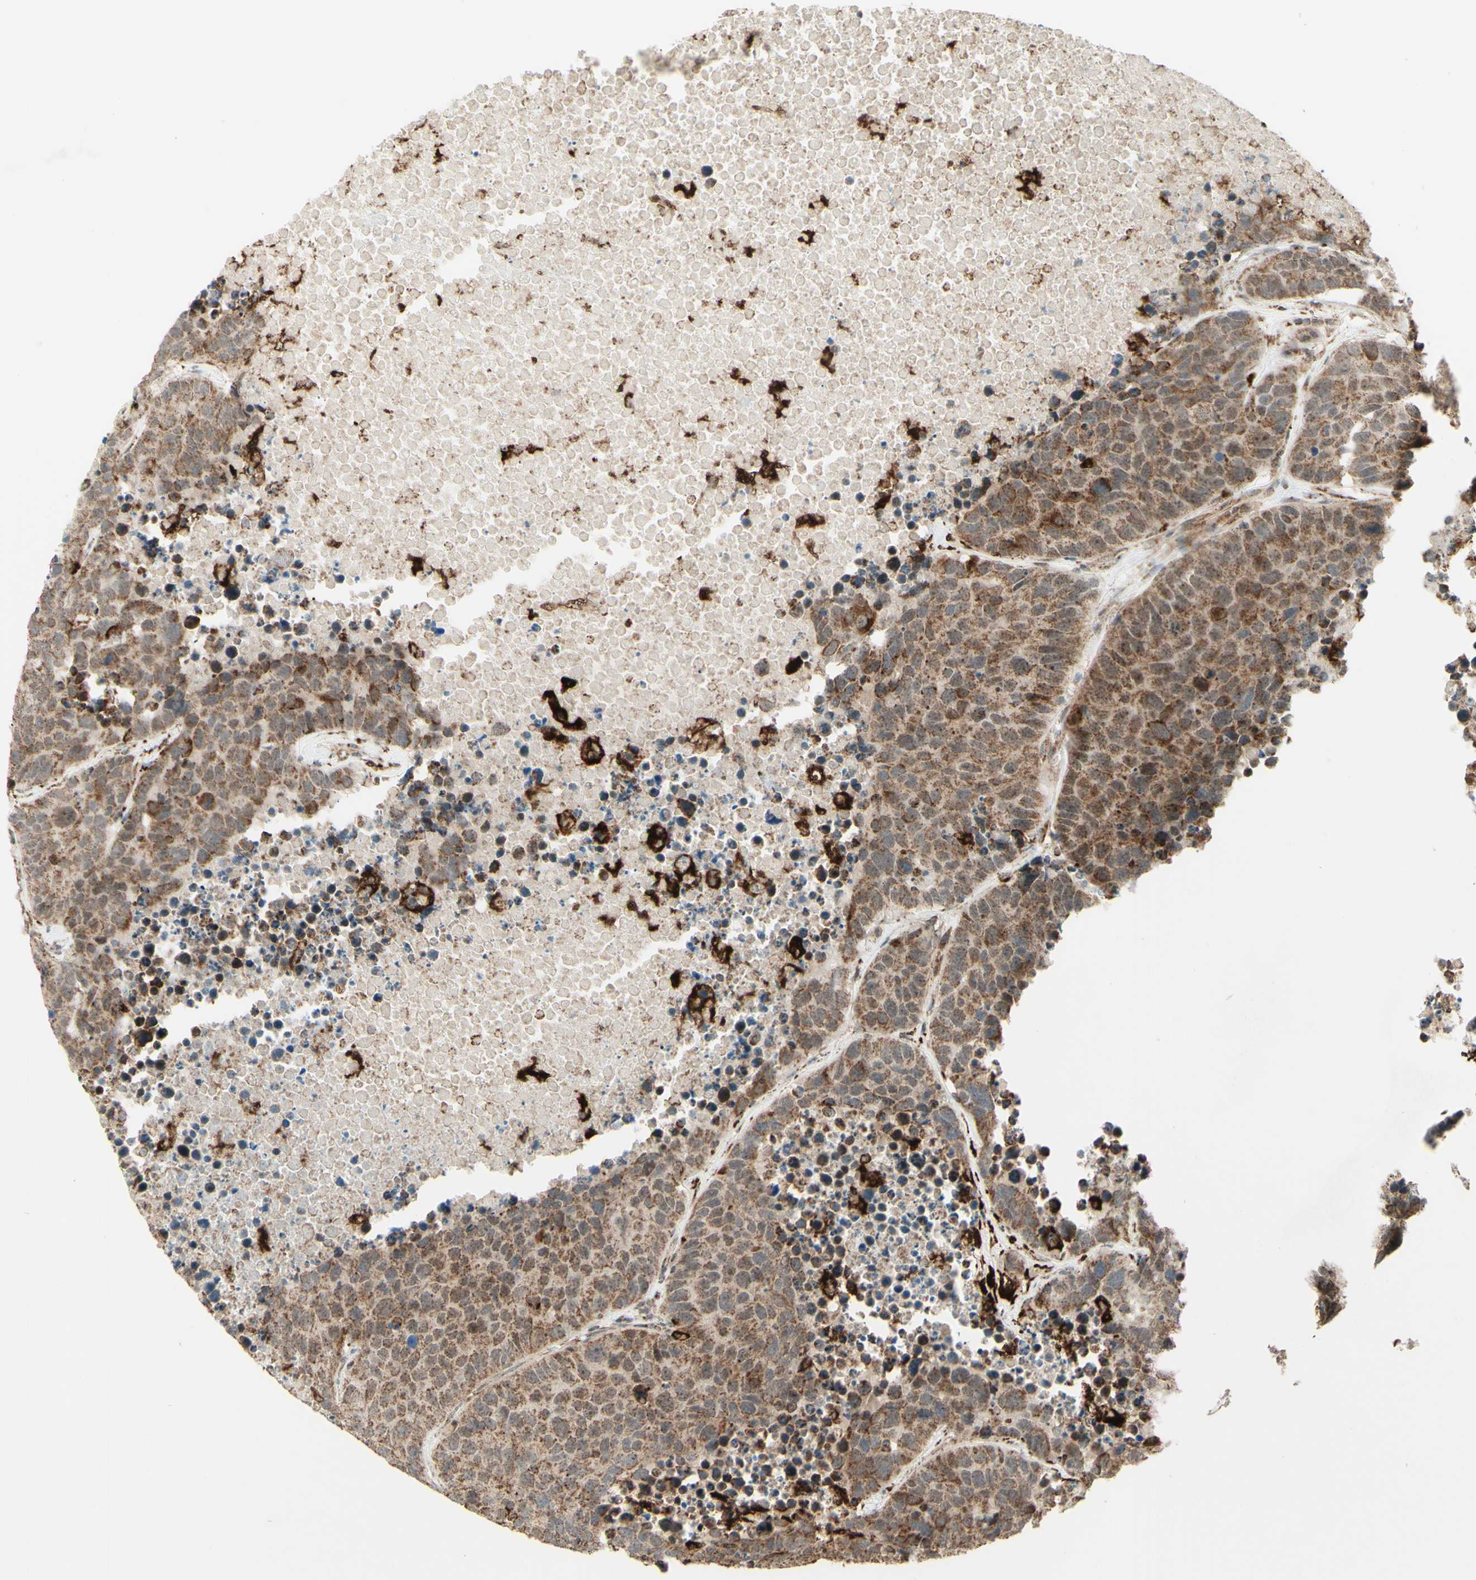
{"staining": {"intensity": "moderate", "quantity": ">75%", "location": "cytoplasmic/membranous"}, "tissue": "carcinoid", "cell_type": "Tumor cells", "image_type": "cancer", "snomed": [{"axis": "morphology", "description": "Carcinoid, malignant, NOS"}, {"axis": "topography", "description": "Lung"}], "caption": "Carcinoid (malignant) stained for a protein (brown) displays moderate cytoplasmic/membranous positive positivity in about >75% of tumor cells.", "gene": "DHRS3", "patient": {"sex": "male", "age": 60}}